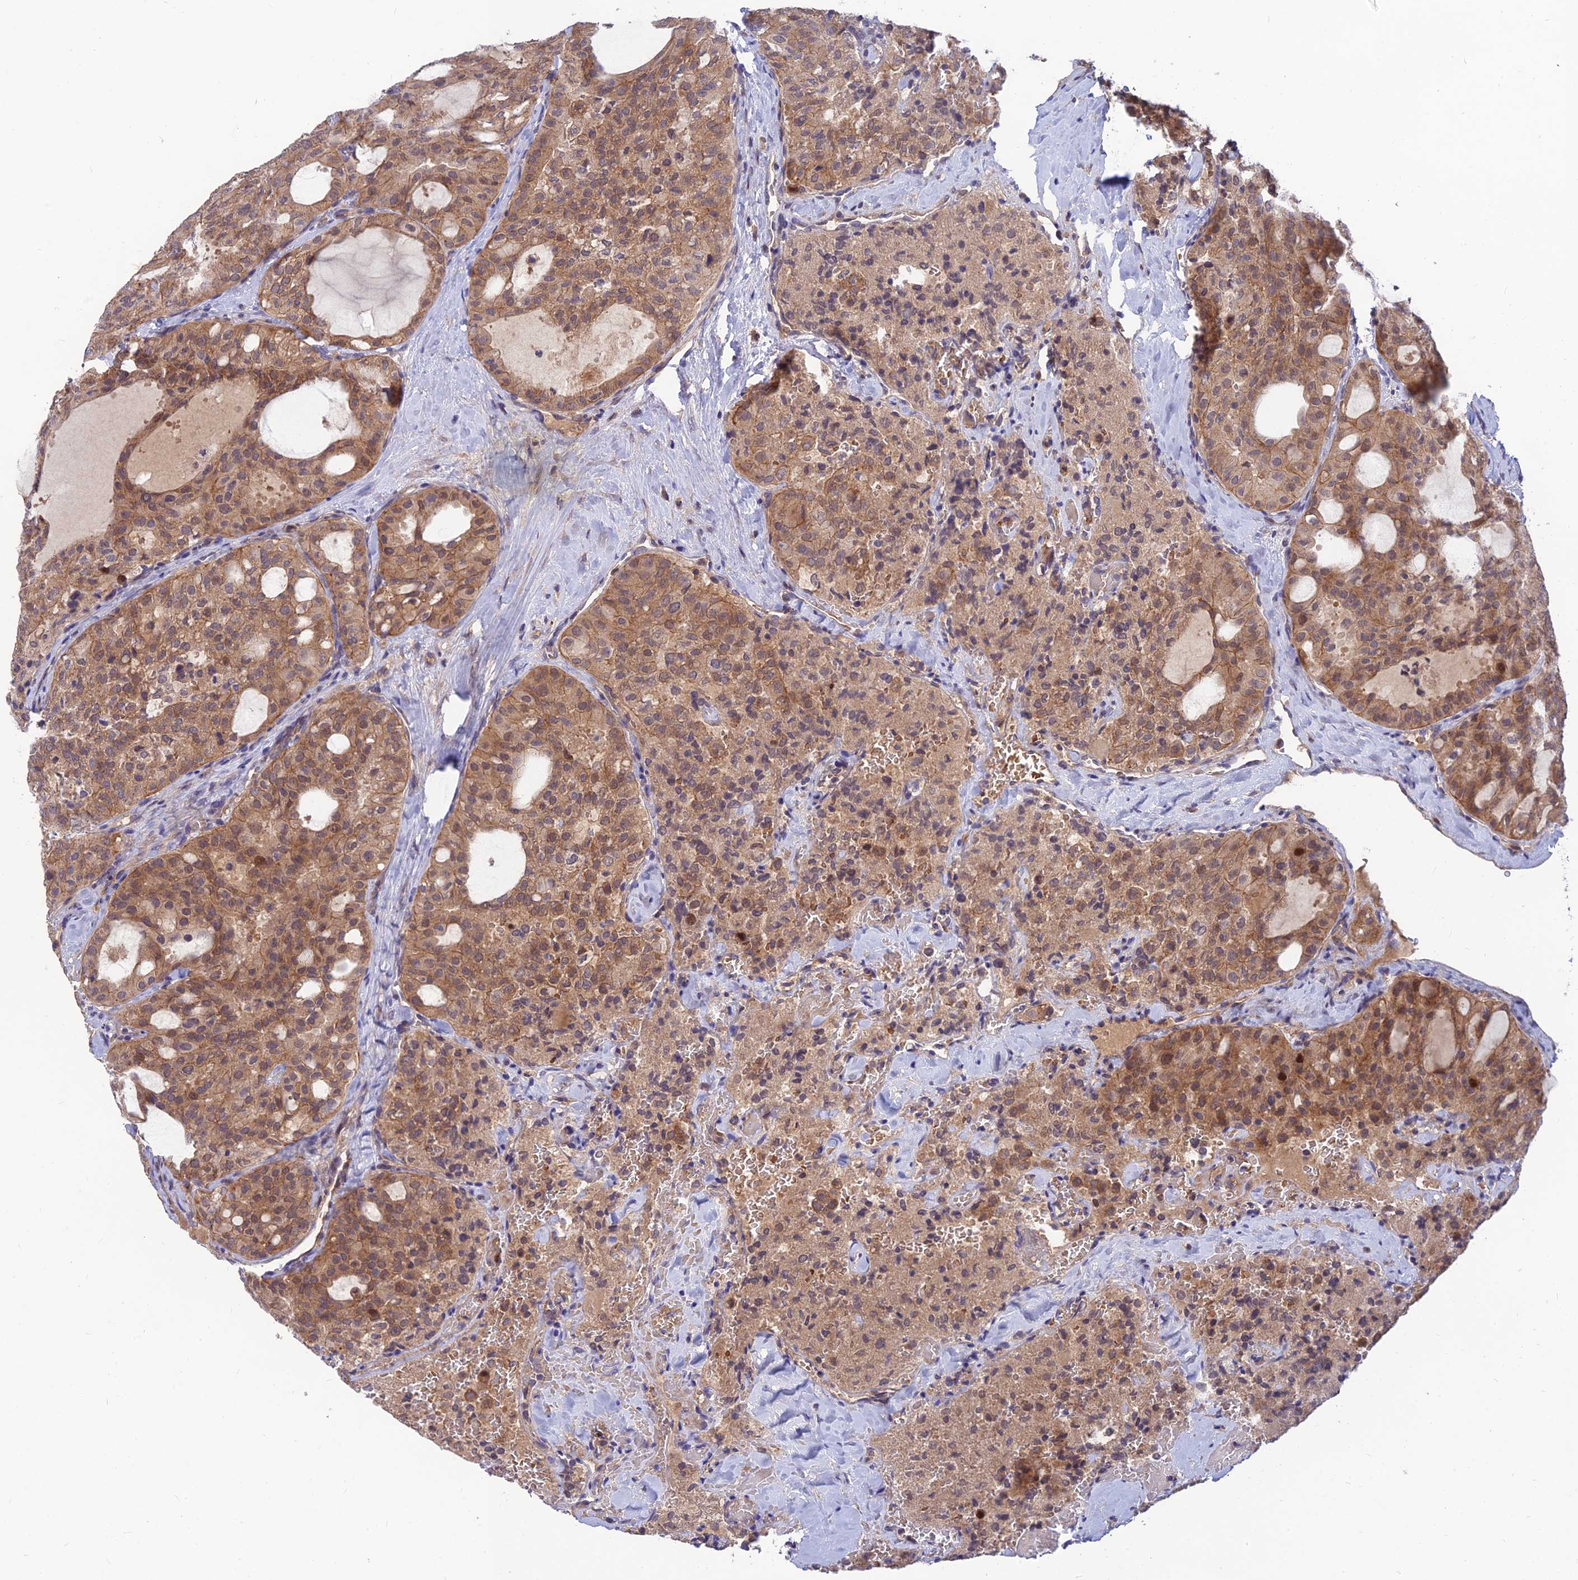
{"staining": {"intensity": "moderate", "quantity": ">75%", "location": "cytoplasmic/membranous,nuclear"}, "tissue": "thyroid cancer", "cell_type": "Tumor cells", "image_type": "cancer", "snomed": [{"axis": "morphology", "description": "Follicular adenoma carcinoma, NOS"}, {"axis": "topography", "description": "Thyroid gland"}], "caption": "Protein expression analysis of thyroid cancer demonstrates moderate cytoplasmic/membranous and nuclear staining in approximately >75% of tumor cells.", "gene": "FAM151B", "patient": {"sex": "male", "age": 75}}